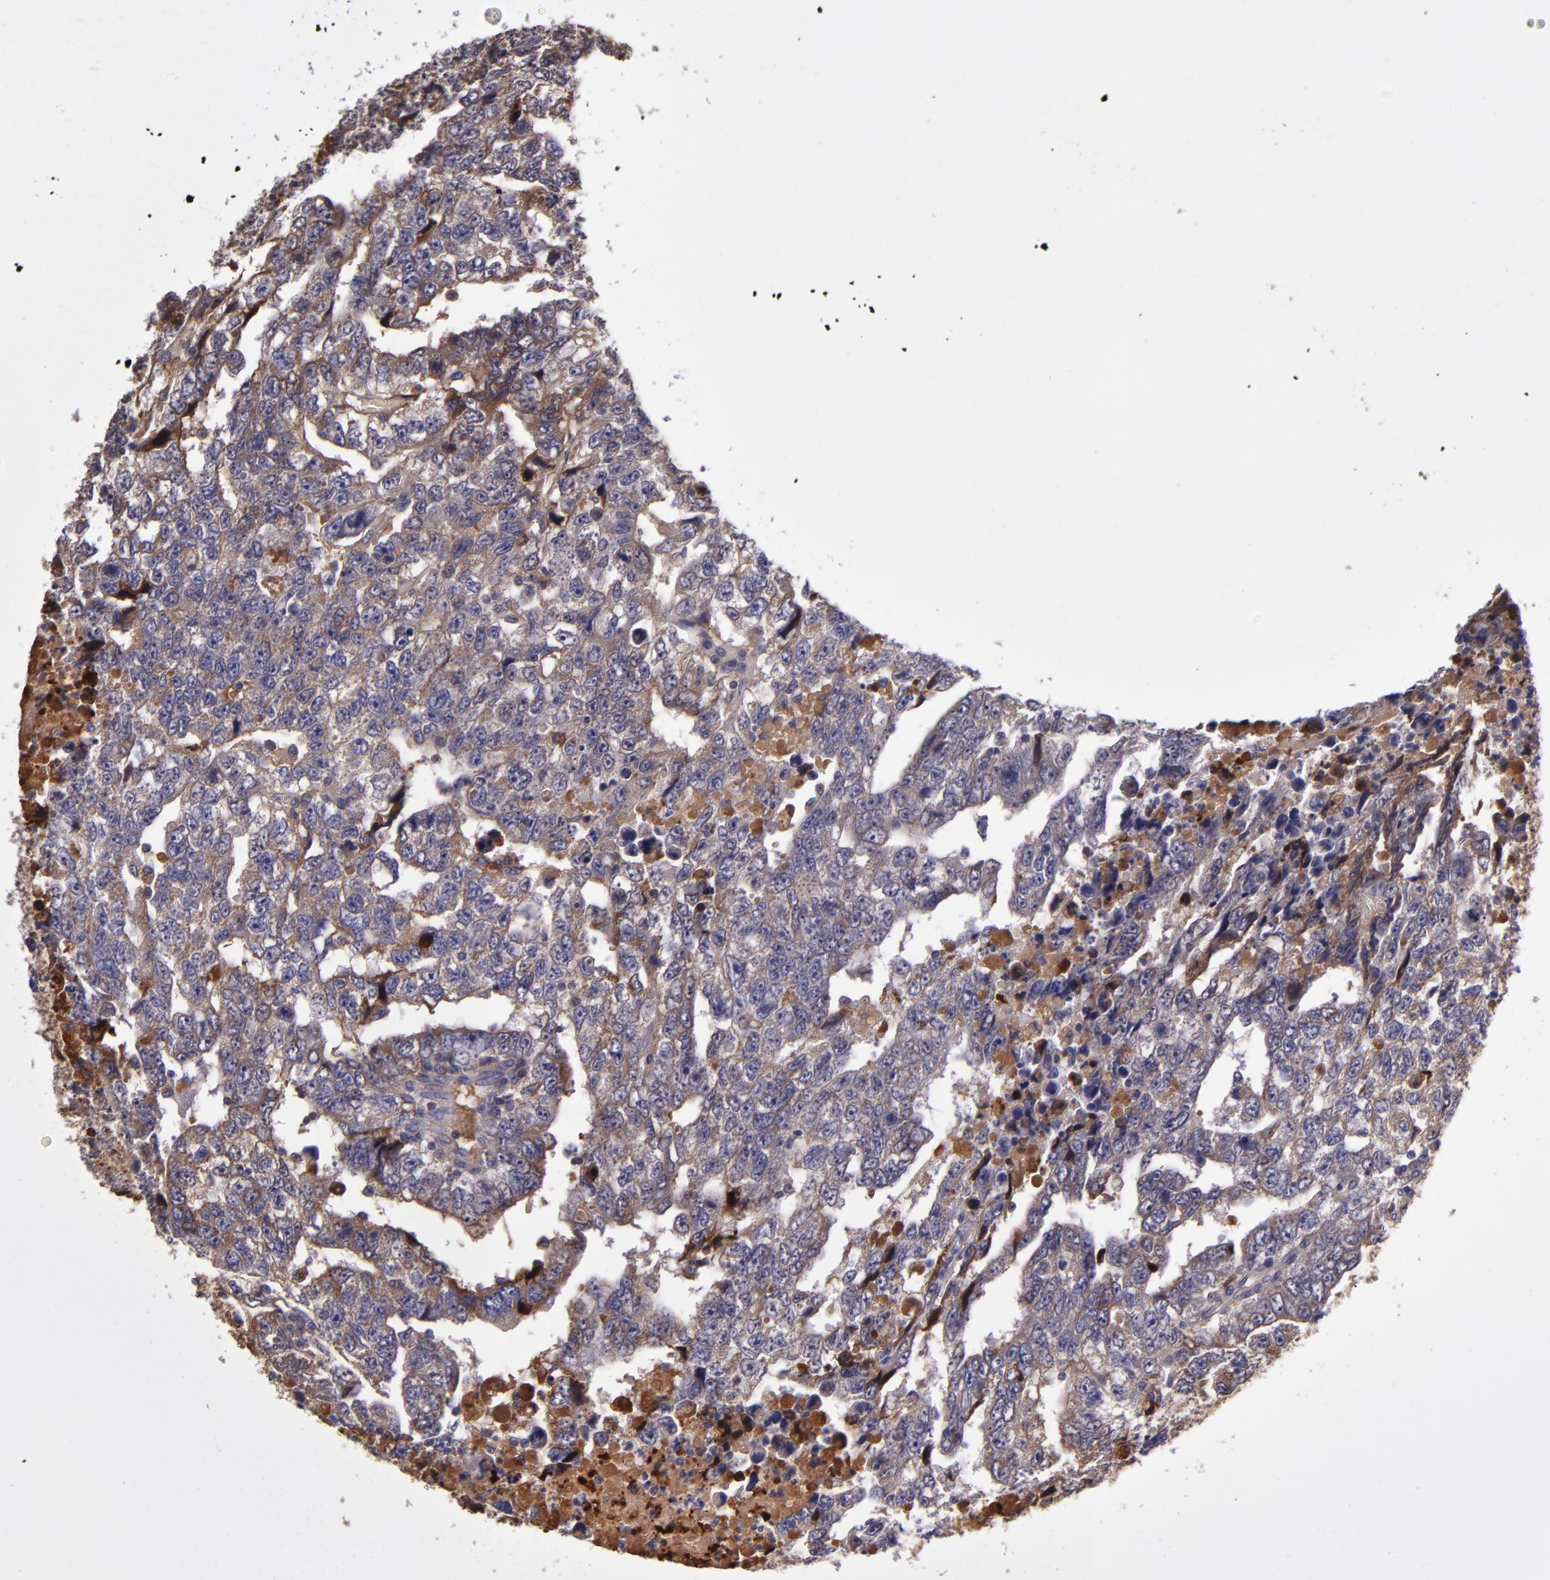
{"staining": {"intensity": "weak", "quantity": "25%-75%", "location": "cytoplasmic/membranous"}, "tissue": "testis cancer", "cell_type": "Tumor cells", "image_type": "cancer", "snomed": [{"axis": "morphology", "description": "Carcinoma, Embryonal, NOS"}, {"axis": "topography", "description": "Testis"}], "caption": "This micrograph reveals immunohistochemistry (IHC) staining of human testis cancer, with low weak cytoplasmic/membranous staining in about 25%-75% of tumor cells.", "gene": "CLEC3B", "patient": {"sex": "male", "age": 36}}